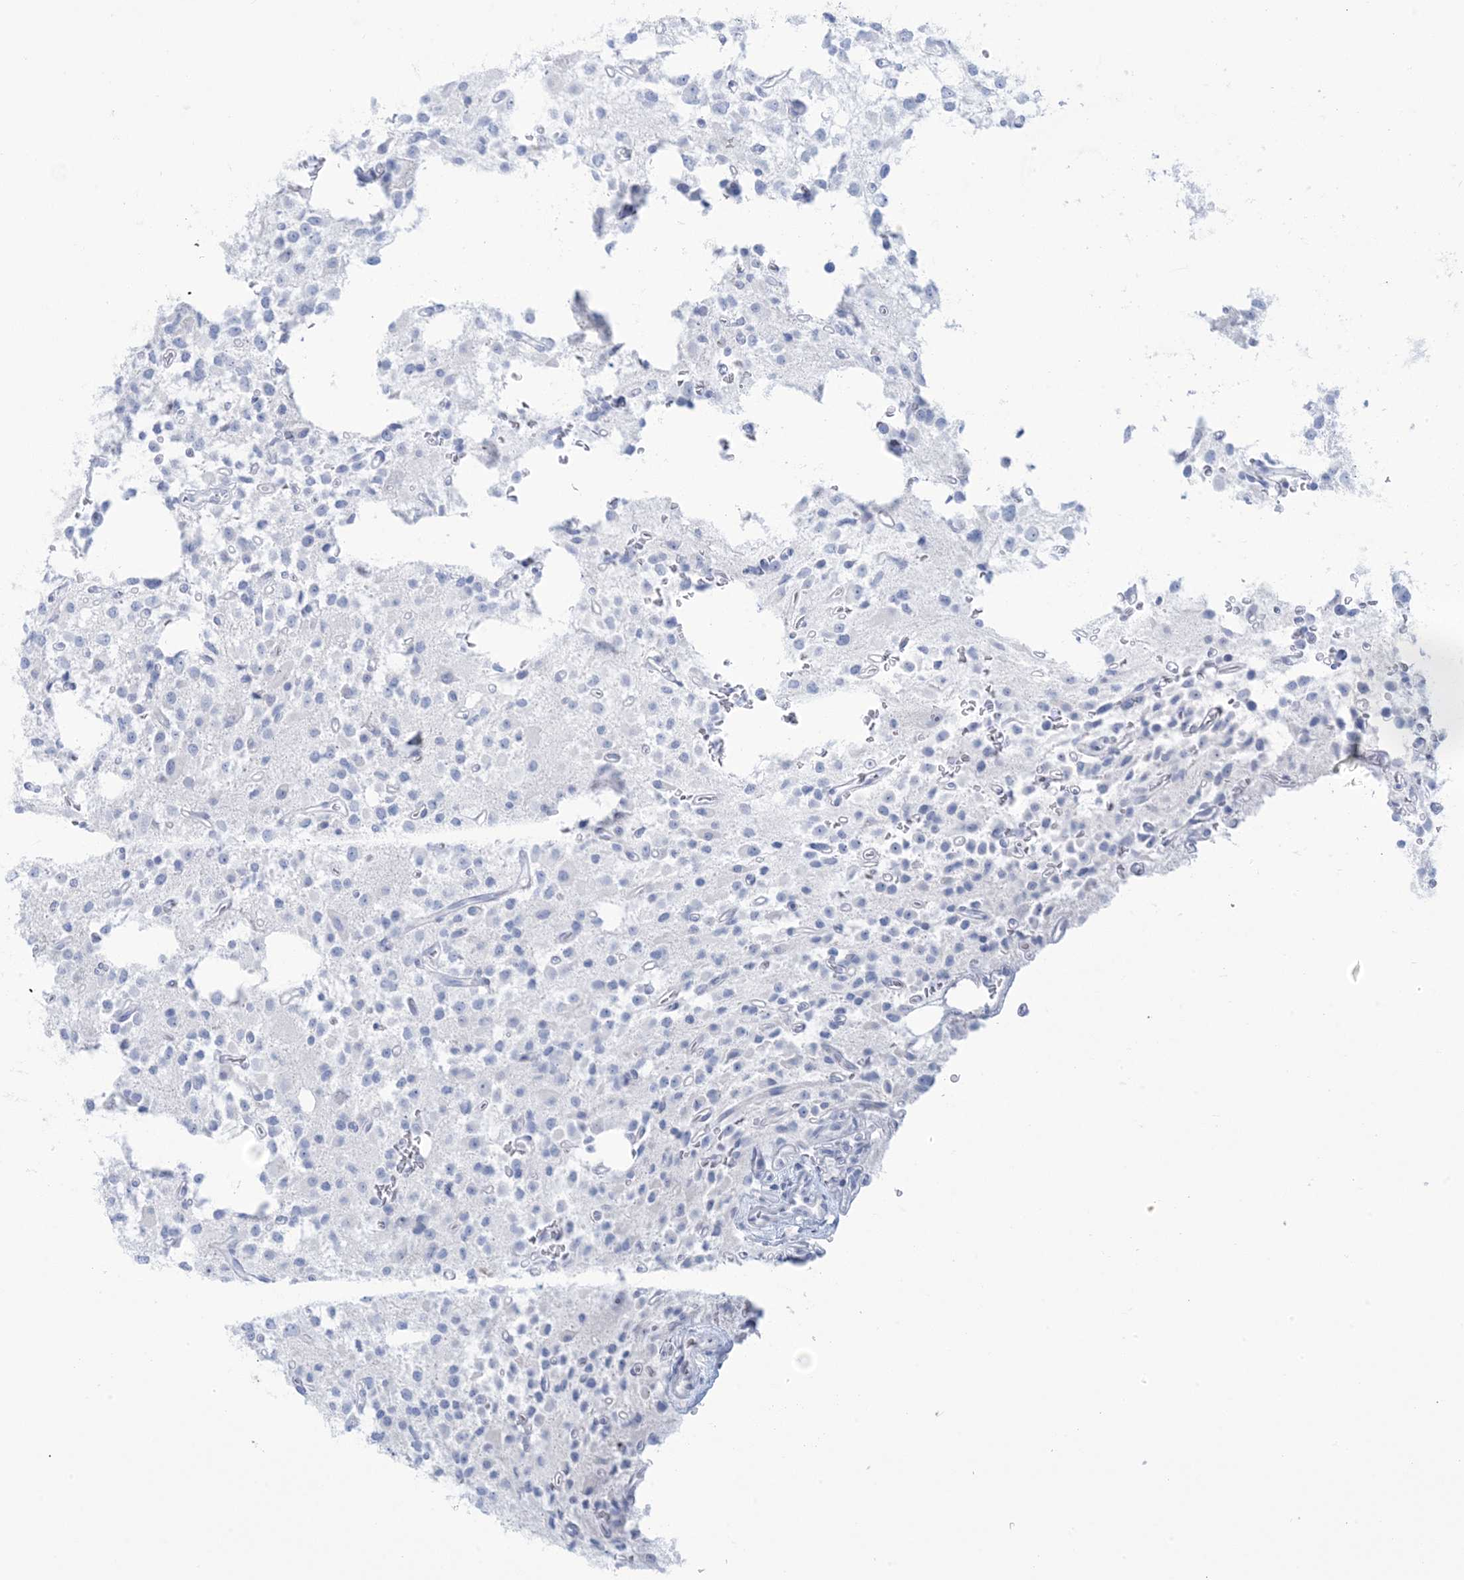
{"staining": {"intensity": "negative", "quantity": "none", "location": "none"}, "tissue": "glioma", "cell_type": "Tumor cells", "image_type": "cancer", "snomed": [{"axis": "morphology", "description": "Glioma, malignant, High grade"}, {"axis": "topography", "description": "Brain"}], "caption": "Tumor cells show no significant positivity in malignant glioma (high-grade).", "gene": "AGXT", "patient": {"sex": "female", "age": 62}}